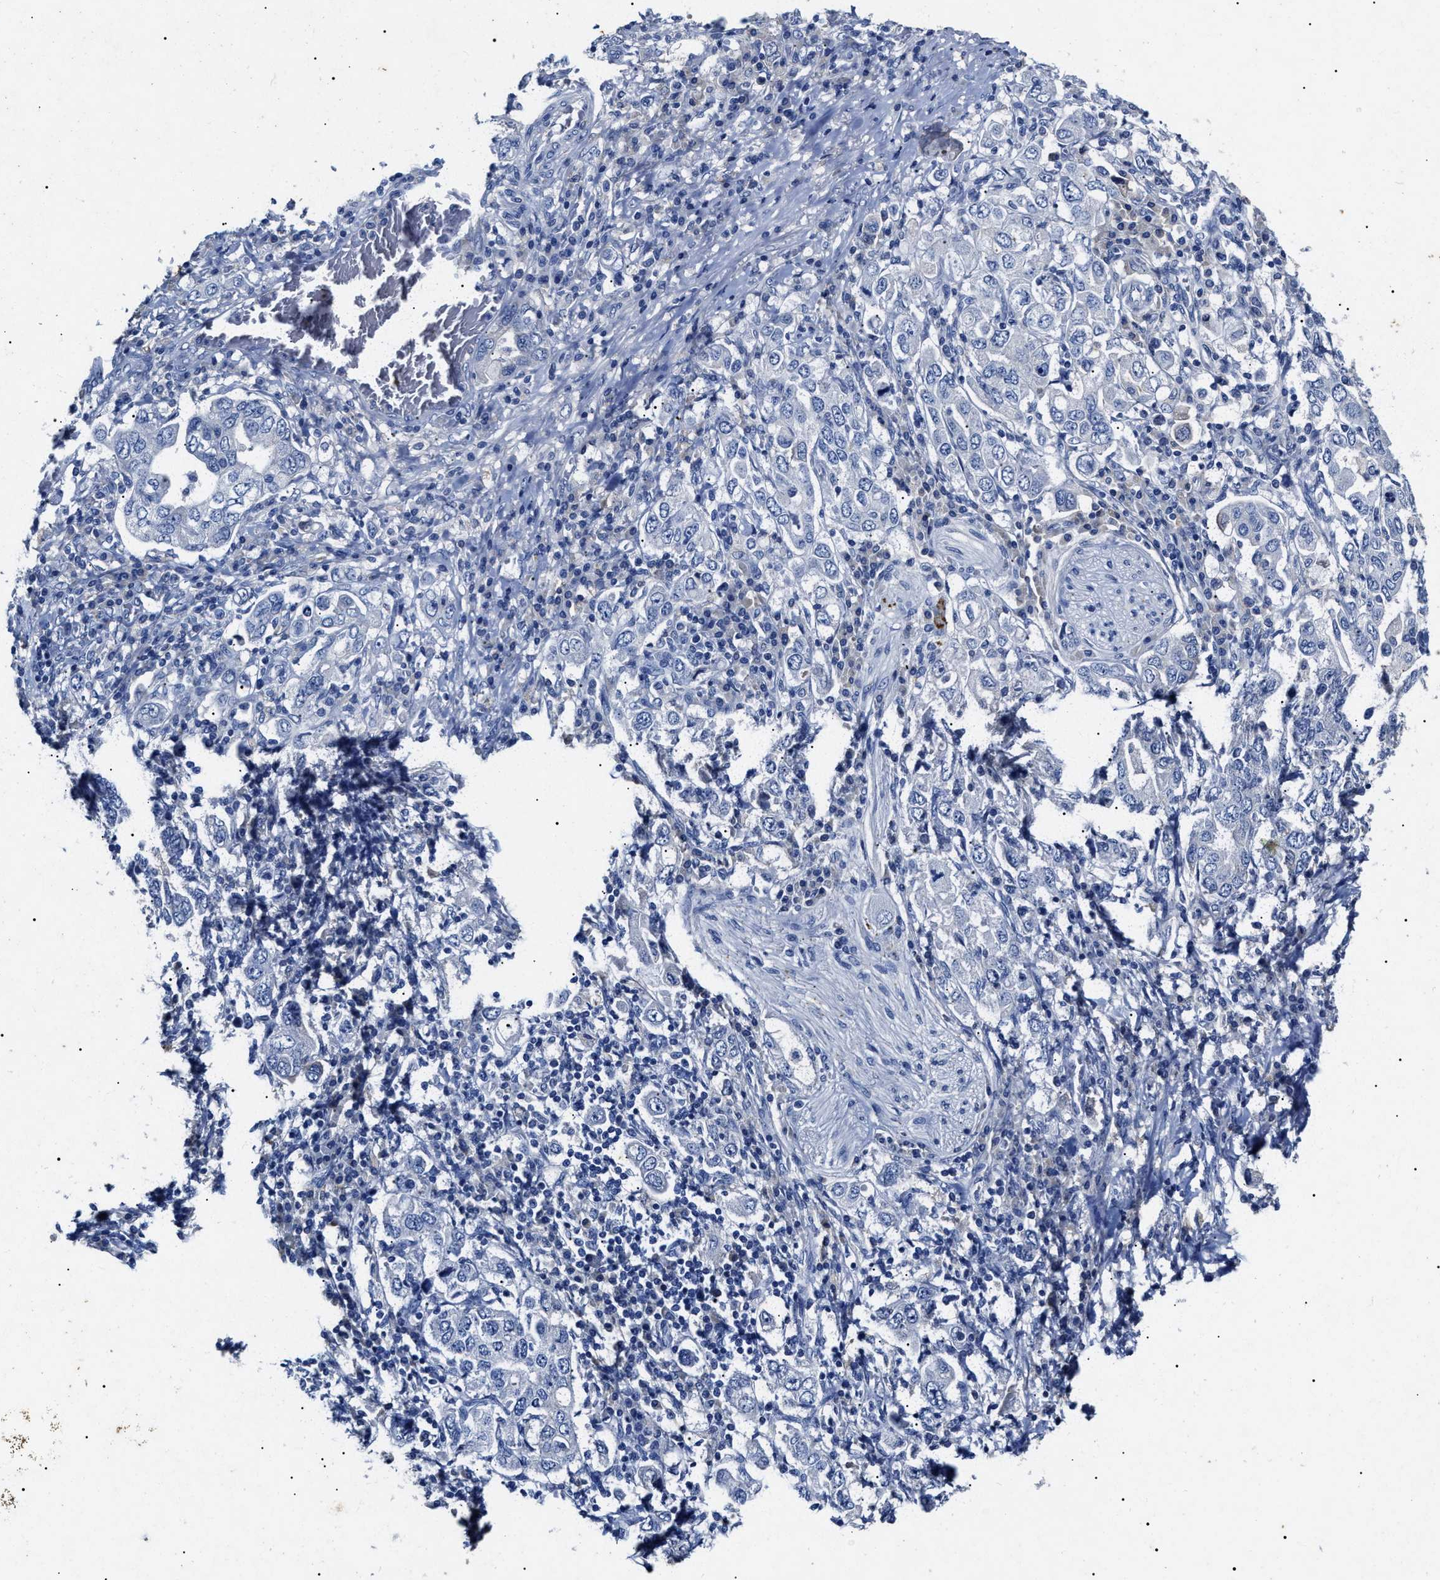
{"staining": {"intensity": "negative", "quantity": "none", "location": "none"}, "tissue": "stomach cancer", "cell_type": "Tumor cells", "image_type": "cancer", "snomed": [{"axis": "morphology", "description": "Adenocarcinoma, NOS"}, {"axis": "topography", "description": "Stomach, upper"}], "caption": "IHC of human stomach adenocarcinoma demonstrates no staining in tumor cells.", "gene": "LRRC8E", "patient": {"sex": "male", "age": 62}}